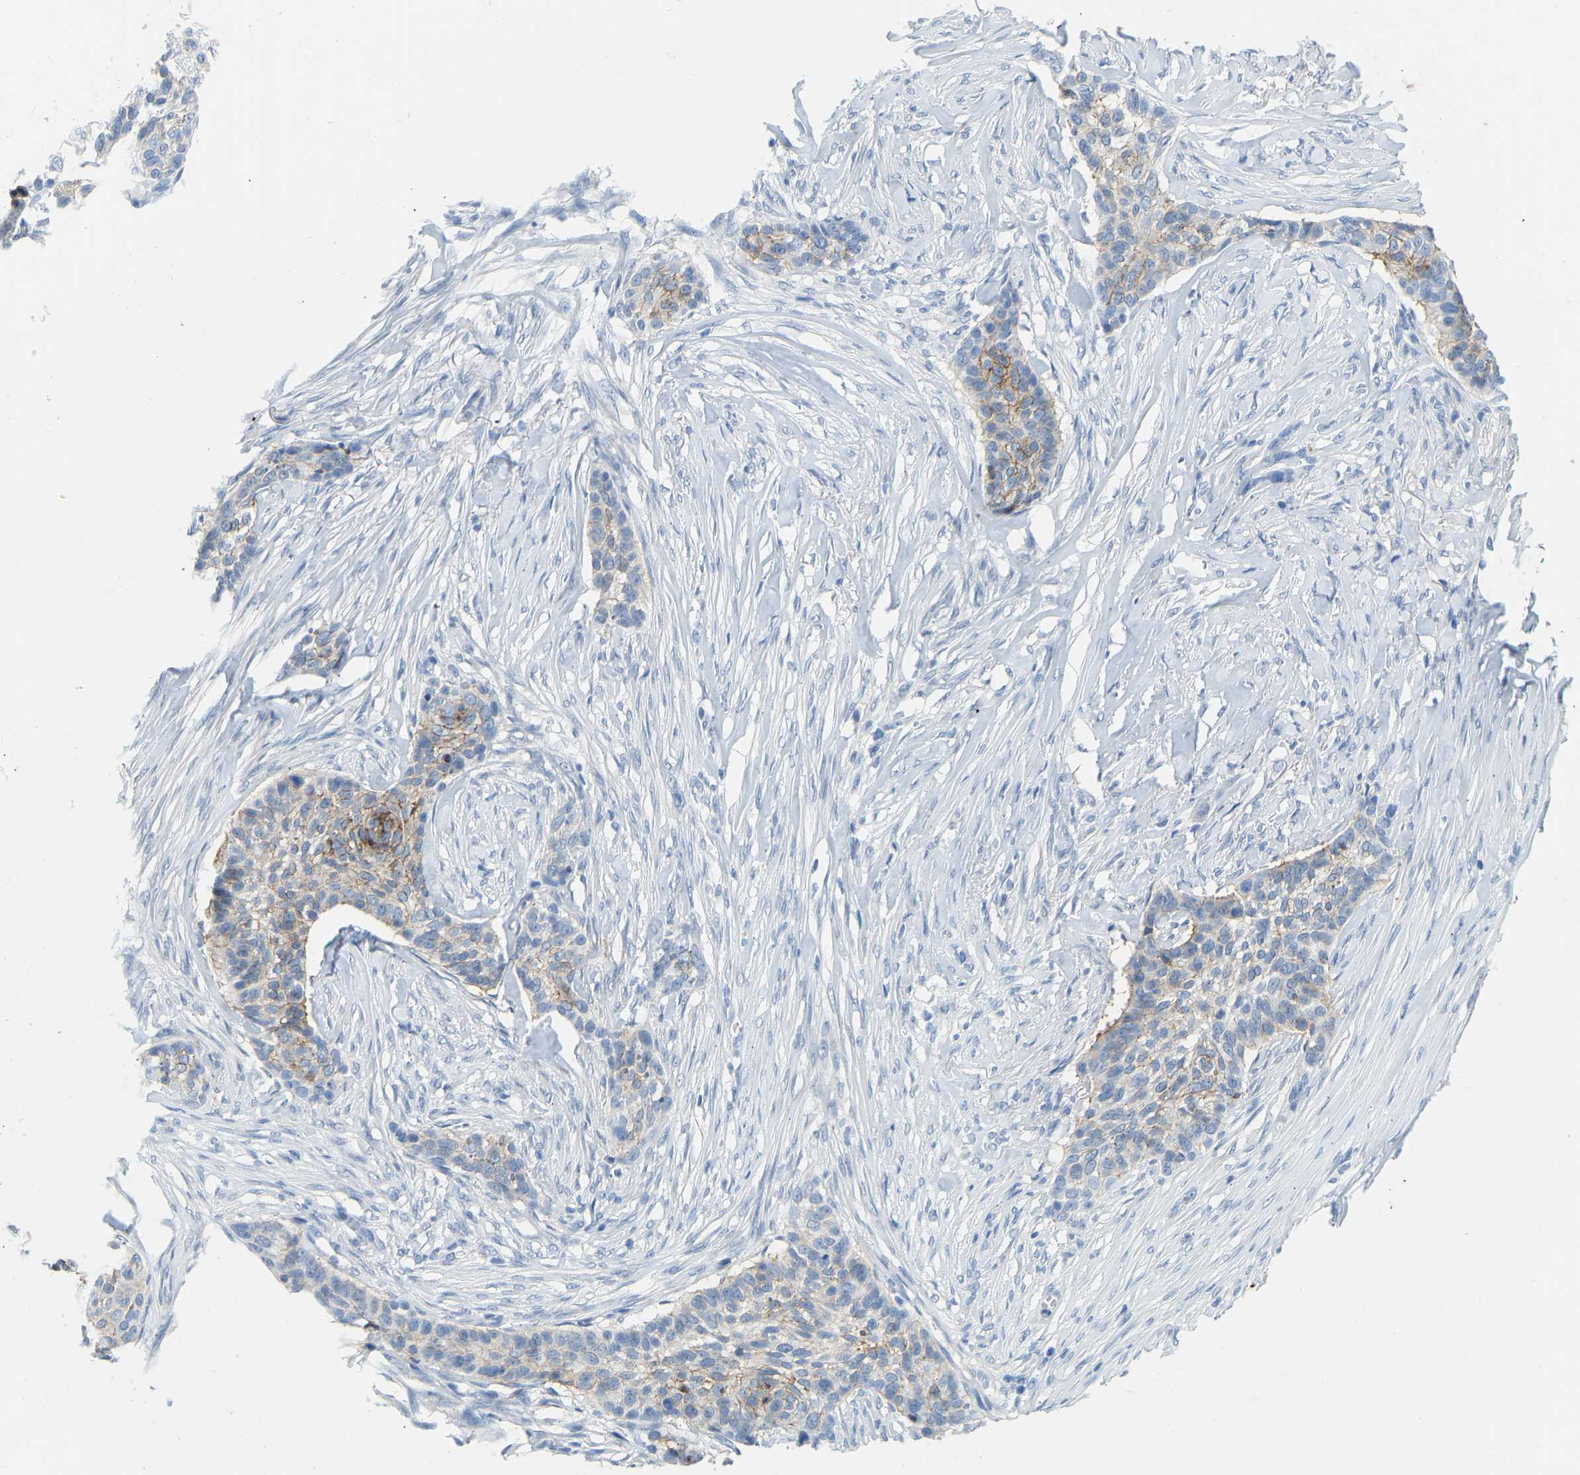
{"staining": {"intensity": "moderate", "quantity": "25%-75%", "location": "cytoplasmic/membranous"}, "tissue": "skin cancer", "cell_type": "Tumor cells", "image_type": "cancer", "snomed": [{"axis": "morphology", "description": "Basal cell carcinoma"}, {"axis": "topography", "description": "Skin"}], "caption": "Immunohistochemistry micrograph of human basal cell carcinoma (skin) stained for a protein (brown), which displays medium levels of moderate cytoplasmic/membranous staining in about 25%-75% of tumor cells.", "gene": "ATP1A1", "patient": {"sex": "male", "age": 85}}